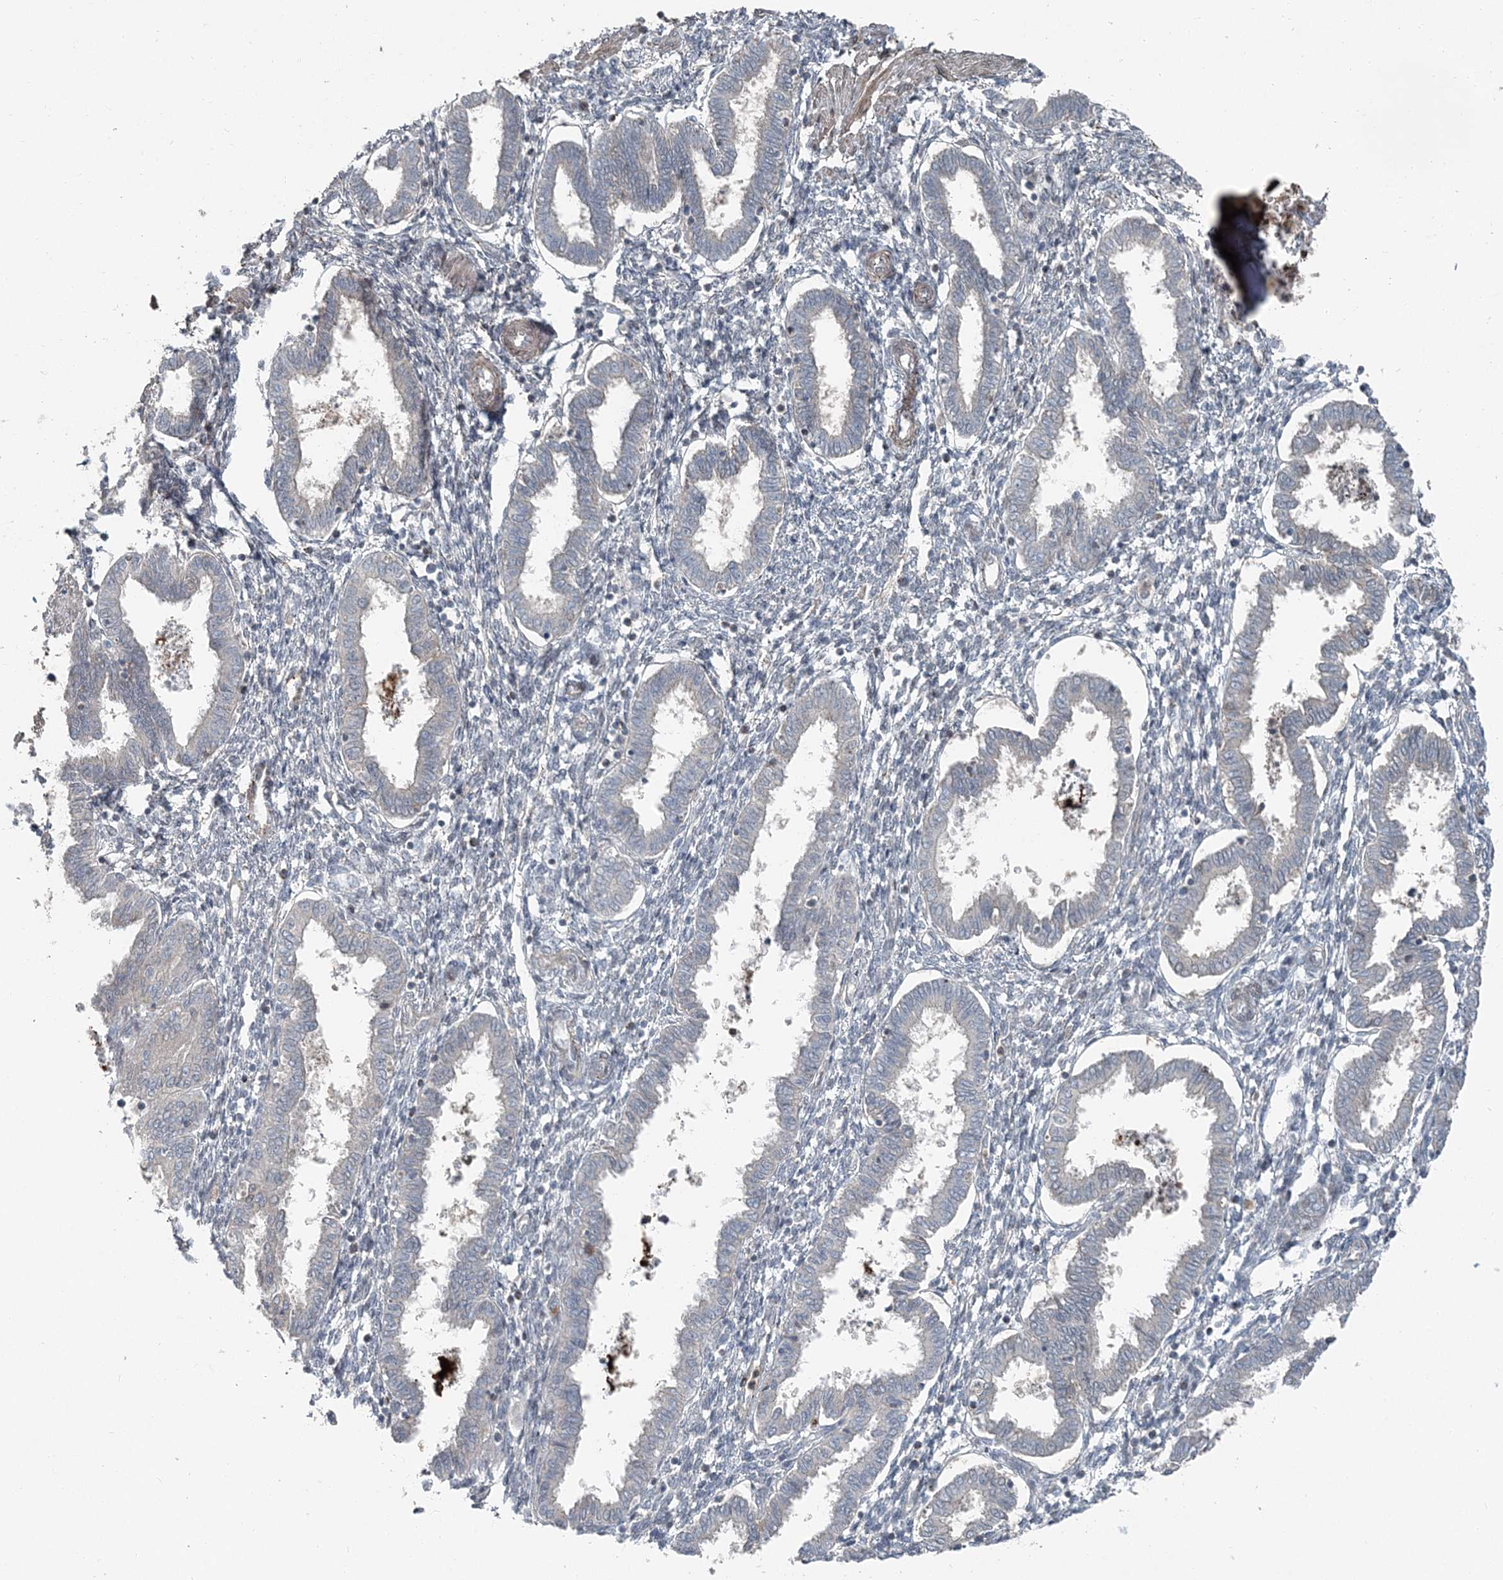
{"staining": {"intensity": "negative", "quantity": "none", "location": "none"}, "tissue": "endometrium", "cell_type": "Cells in endometrial stroma", "image_type": "normal", "snomed": [{"axis": "morphology", "description": "Normal tissue, NOS"}, {"axis": "topography", "description": "Endometrium"}], "caption": "Immunohistochemical staining of benign endometrium demonstrates no significant expression in cells in endometrial stroma.", "gene": "FBXL17", "patient": {"sex": "female", "age": 33}}